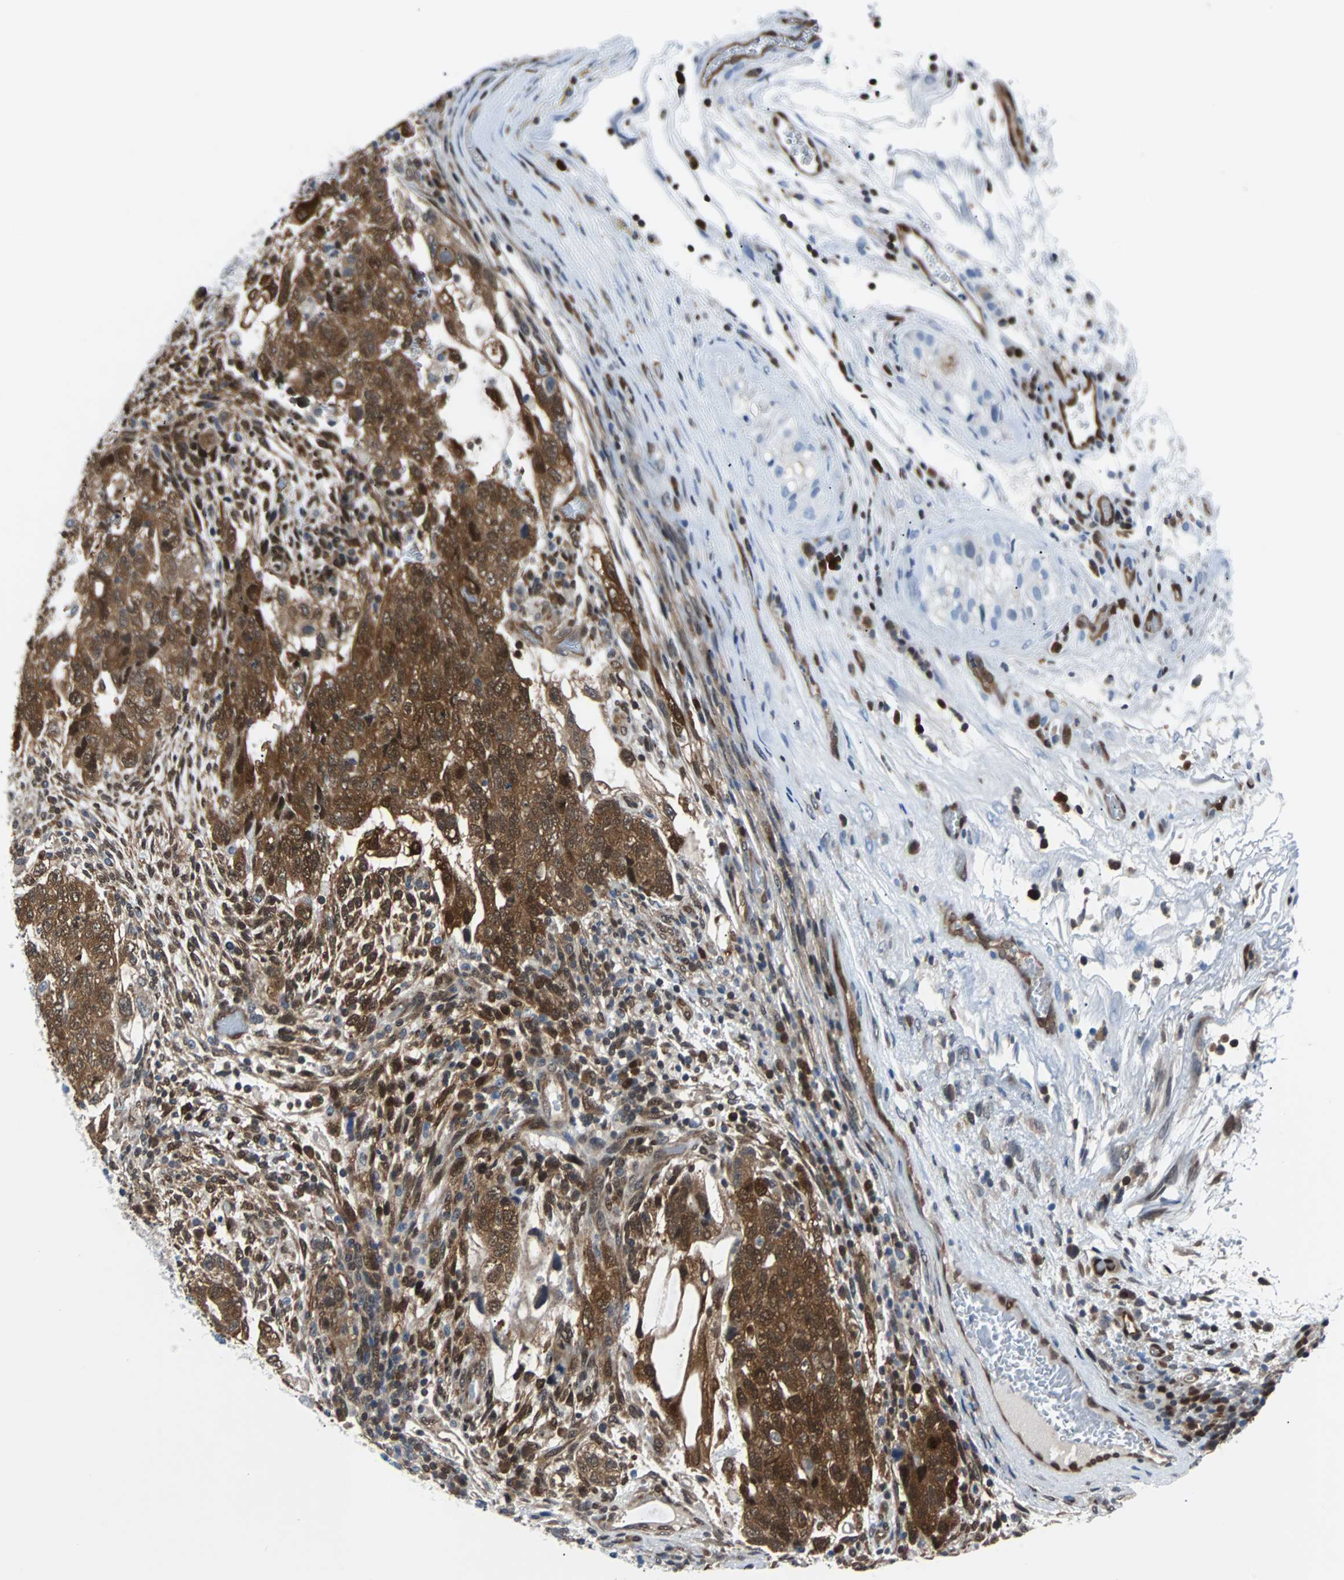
{"staining": {"intensity": "moderate", "quantity": ">75%", "location": "cytoplasmic/membranous,nuclear"}, "tissue": "testis cancer", "cell_type": "Tumor cells", "image_type": "cancer", "snomed": [{"axis": "morphology", "description": "Normal tissue, NOS"}, {"axis": "morphology", "description": "Carcinoma, Embryonal, NOS"}, {"axis": "topography", "description": "Testis"}], "caption": "Immunohistochemistry (IHC) micrograph of testis cancer stained for a protein (brown), which shows medium levels of moderate cytoplasmic/membranous and nuclear expression in approximately >75% of tumor cells.", "gene": "MAP2K6", "patient": {"sex": "male", "age": 36}}